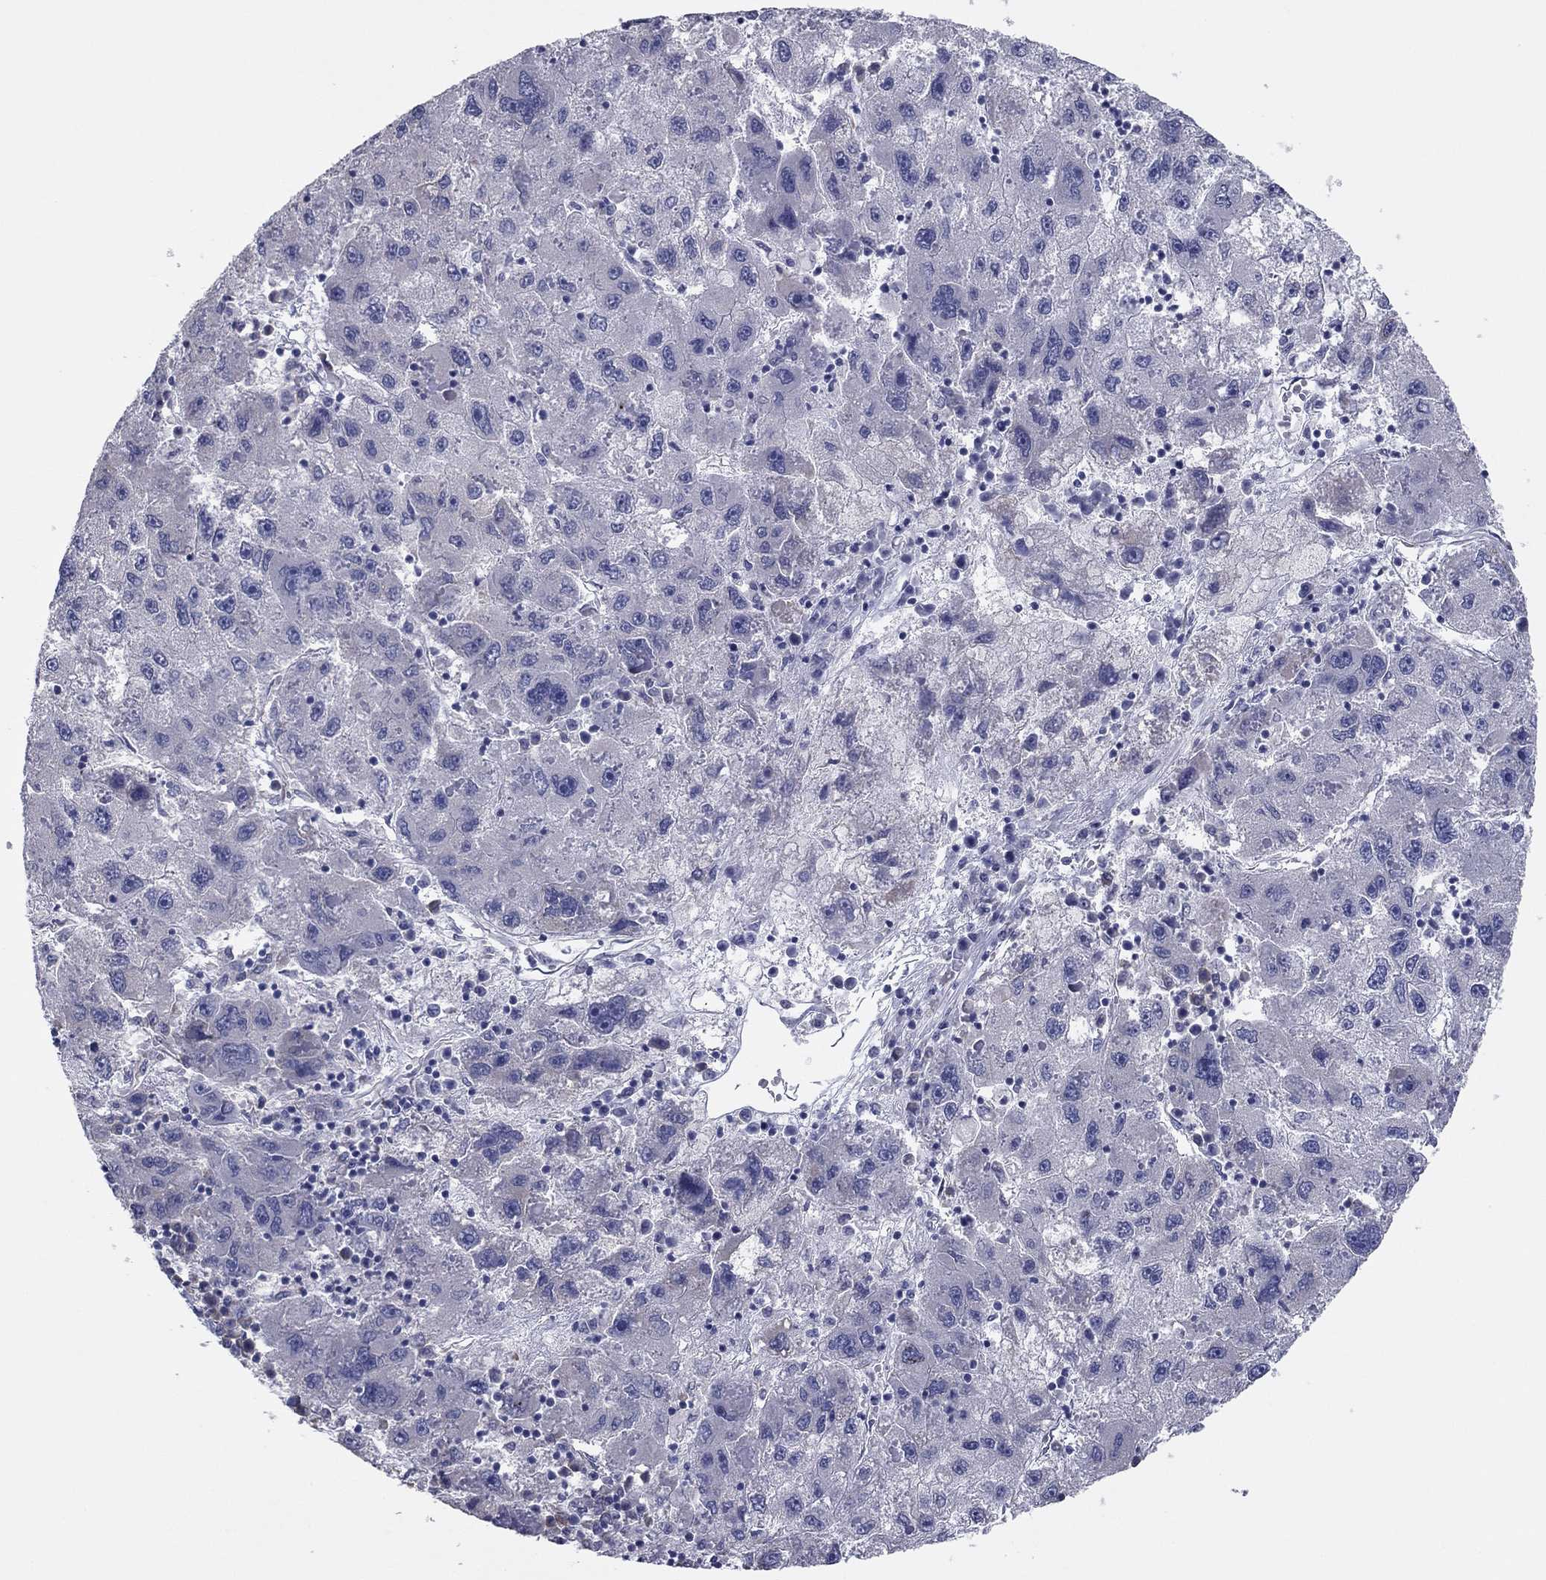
{"staining": {"intensity": "negative", "quantity": "none", "location": "none"}, "tissue": "liver cancer", "cell_type": "Tumor cells", "image_type": "cancer", "snomed": [{"axis": "morphology", "description": "Carcinoma, Hepatocellular, NOS"}, {"axis": "topography", "description": "Liver"}], "caption": "This is a histopathology image of immunohistochemistry staining of liver hepatocellular carcinoma, which shows no expression in tumor cells. (Immunohistochemistry, brightfield microscopy, high magnification).", "gene": "GRK7", "patient": {"sex": "male", "age": 75}}